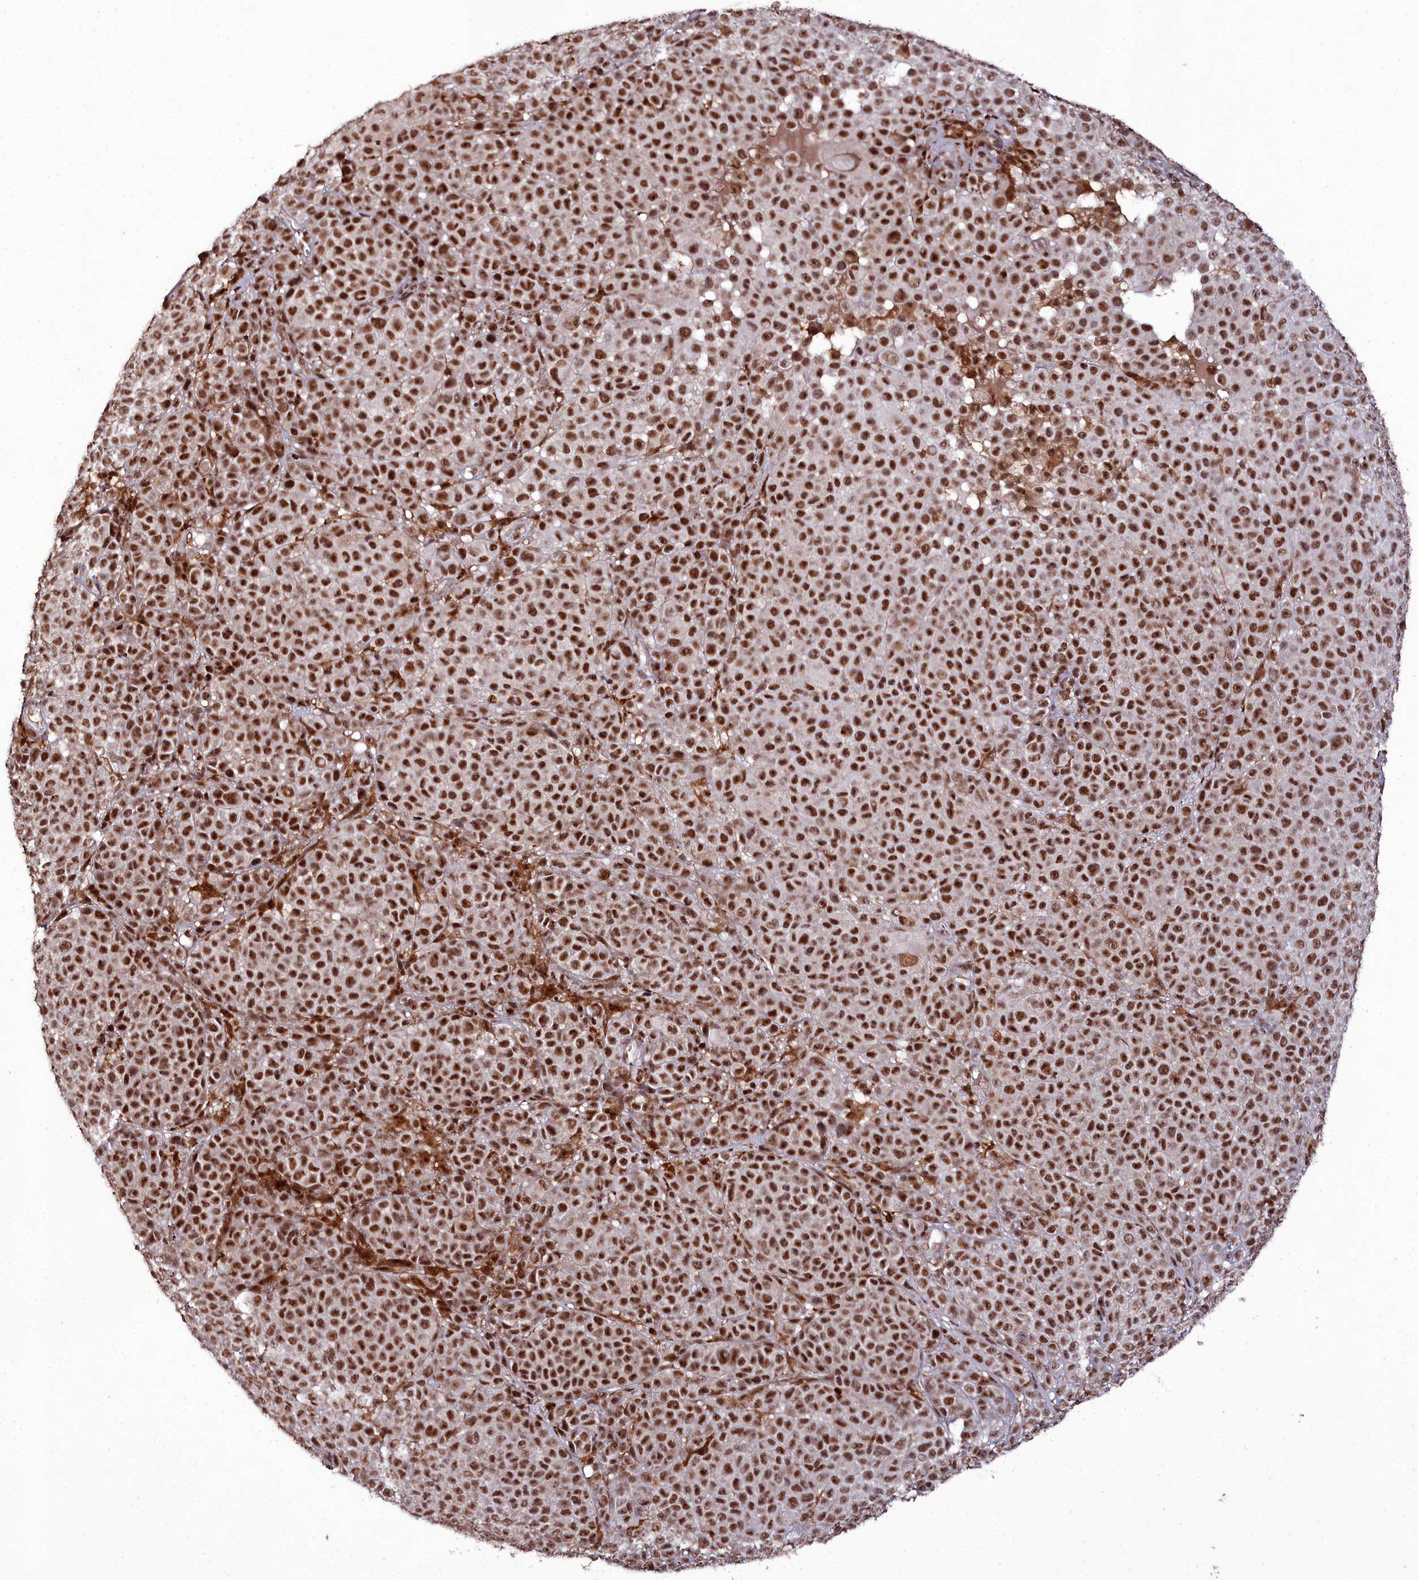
{"staining": {"intensity": "strong", "quantity": ">75%", "location": "nuclear"}, "tissue": "melanoma", "cell_type": "Tumor cells", "image_type": "cancer", "snomed": [{"axis": "morphology", "description": "Malignant melanoma, NOS"}, {"axis": "topography", "description": "Skin"}], "caption": "This is a micrograph of IHC staining of malignant melanoma, which shows strong staining in the nuclear of tumor cells.", "gene": "CXXC1", "patient": {"sex": "female", "age": 94}}